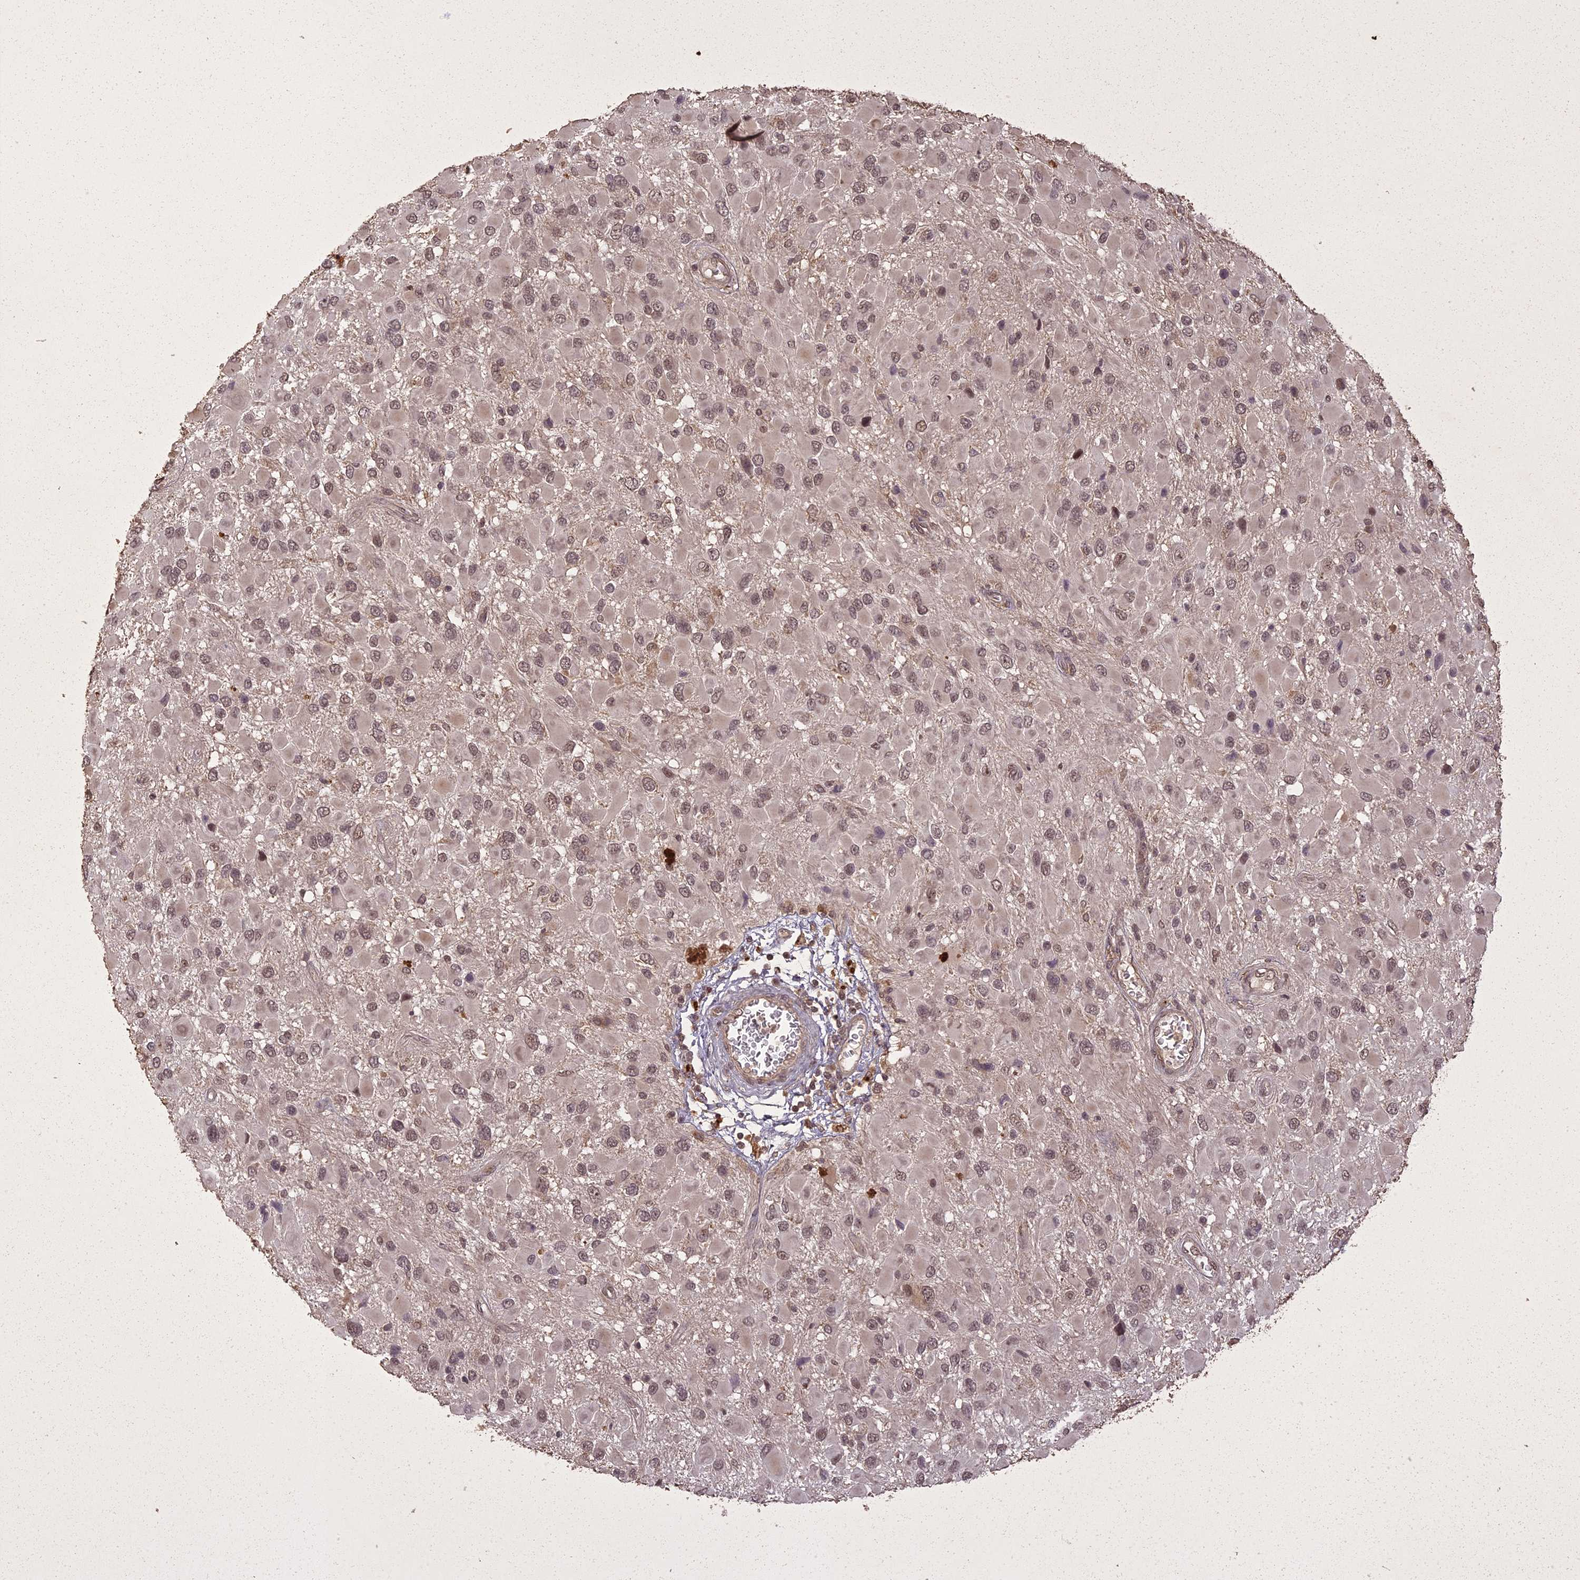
{"staining": {"intensity": "weak", "quantity": "25%-75%", "location": "nuclear"}, "tissue": "glioma", "cell_type": "Tumor cells", "image_type": "cancer", "snomed": [{"axis": "morphology", "description": "Glioma, malignant, High grade"}, {"axis": "topography", "description": "Brain"}], "caption": "High-power microscopy captured an immunohistochemistry histopathology image of malignant glioma (high-grade), revealing weak nuclear positivity in about 25%-75% of tumor cells.", "gene": "LIN37", "patient": {"sex": "male", "age": 53}}